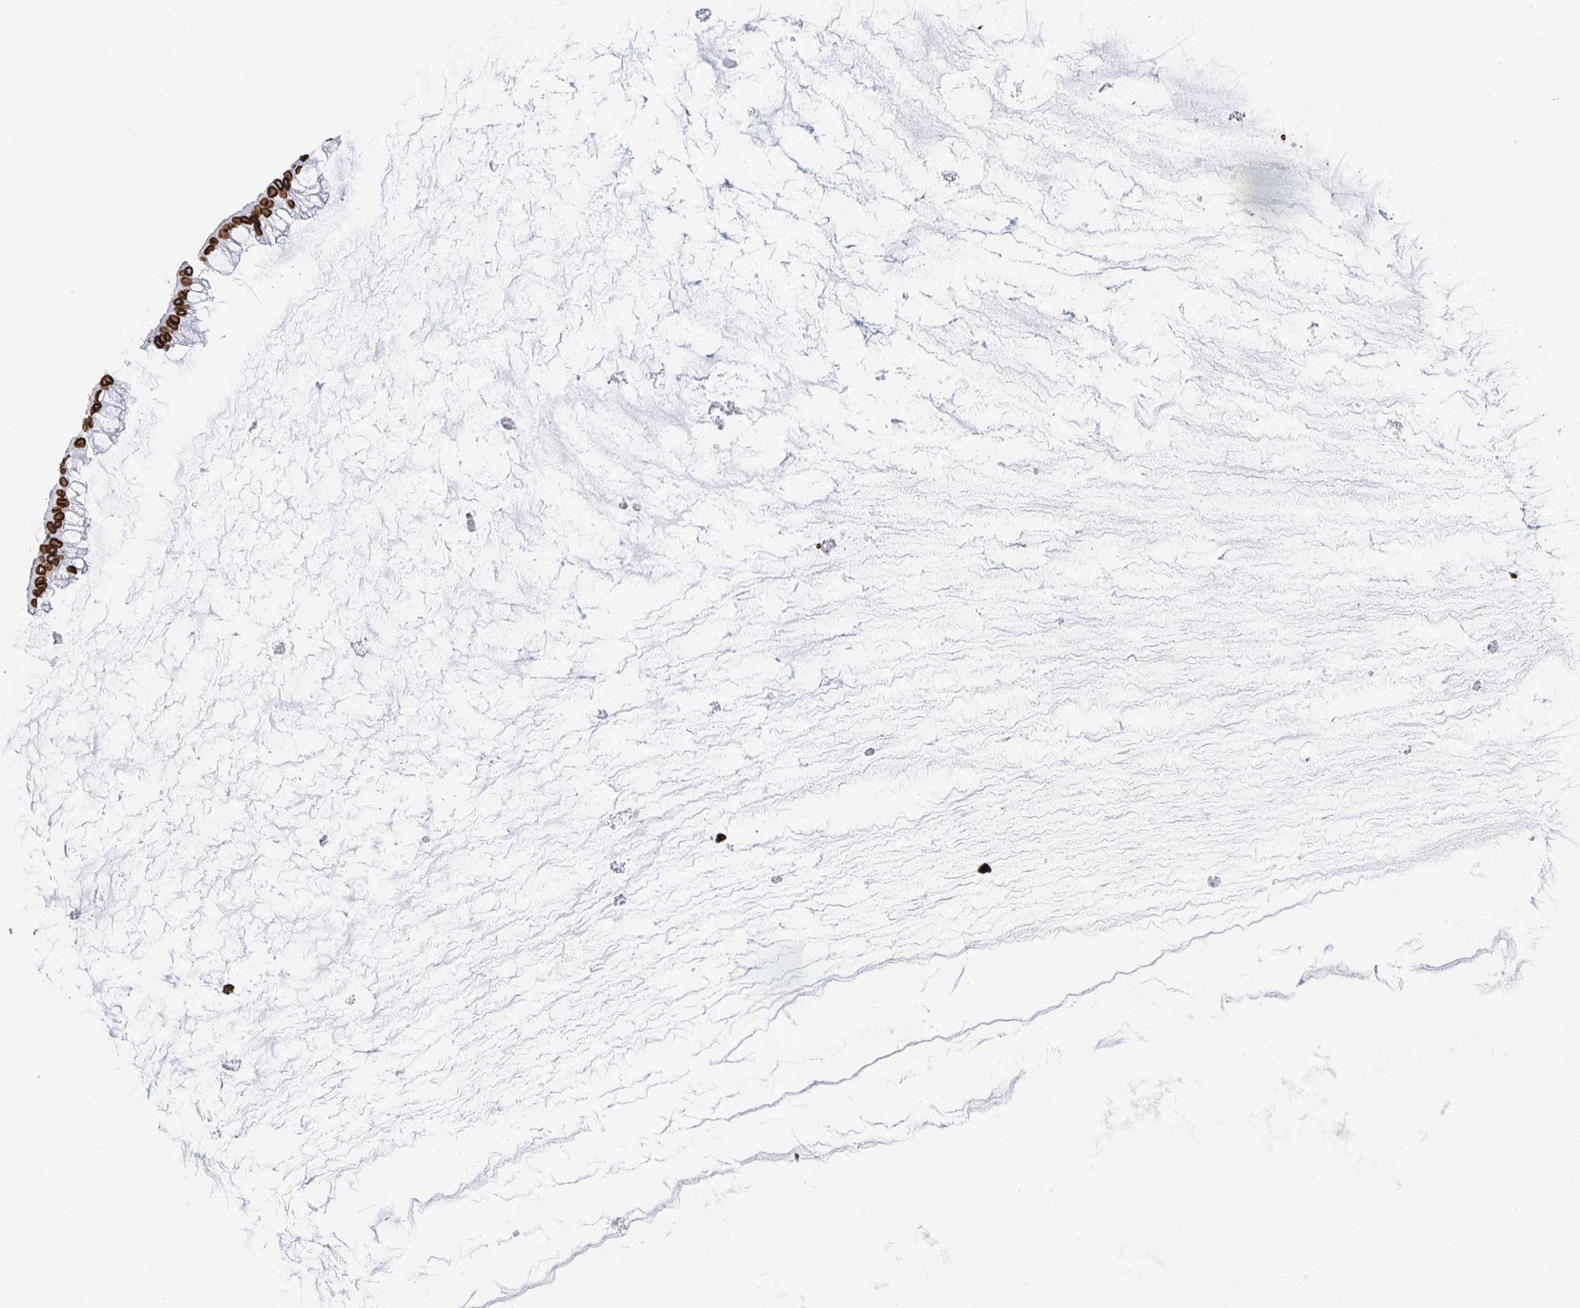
{"staining": {"intensity": "strong", "quantity": ">75%", "location": "cytoplasmic/membranous,nuclear"}, "tissue": "ovarian cancer", "cell_type": "Tumor cells", "image_type": "cancer", "snomed": [{"axis": "morphology", "description": "Cystadenocarcinoma, mucinous, NOS"}, {"axis": "topography", "description": "Ovary"}], "caption": "Ovarian cancer (mucinous cystadenocarcinoma) stained for a protein reveals strong cytoplasmic/membranous and nuclear positivity in tumor cells. (DAB (3,3'-diaminobenzidine) IHC with brightfield microscopy, high magnification).", "gene": "LMNB1", "patient": {"sex": "female", "age": 73}}